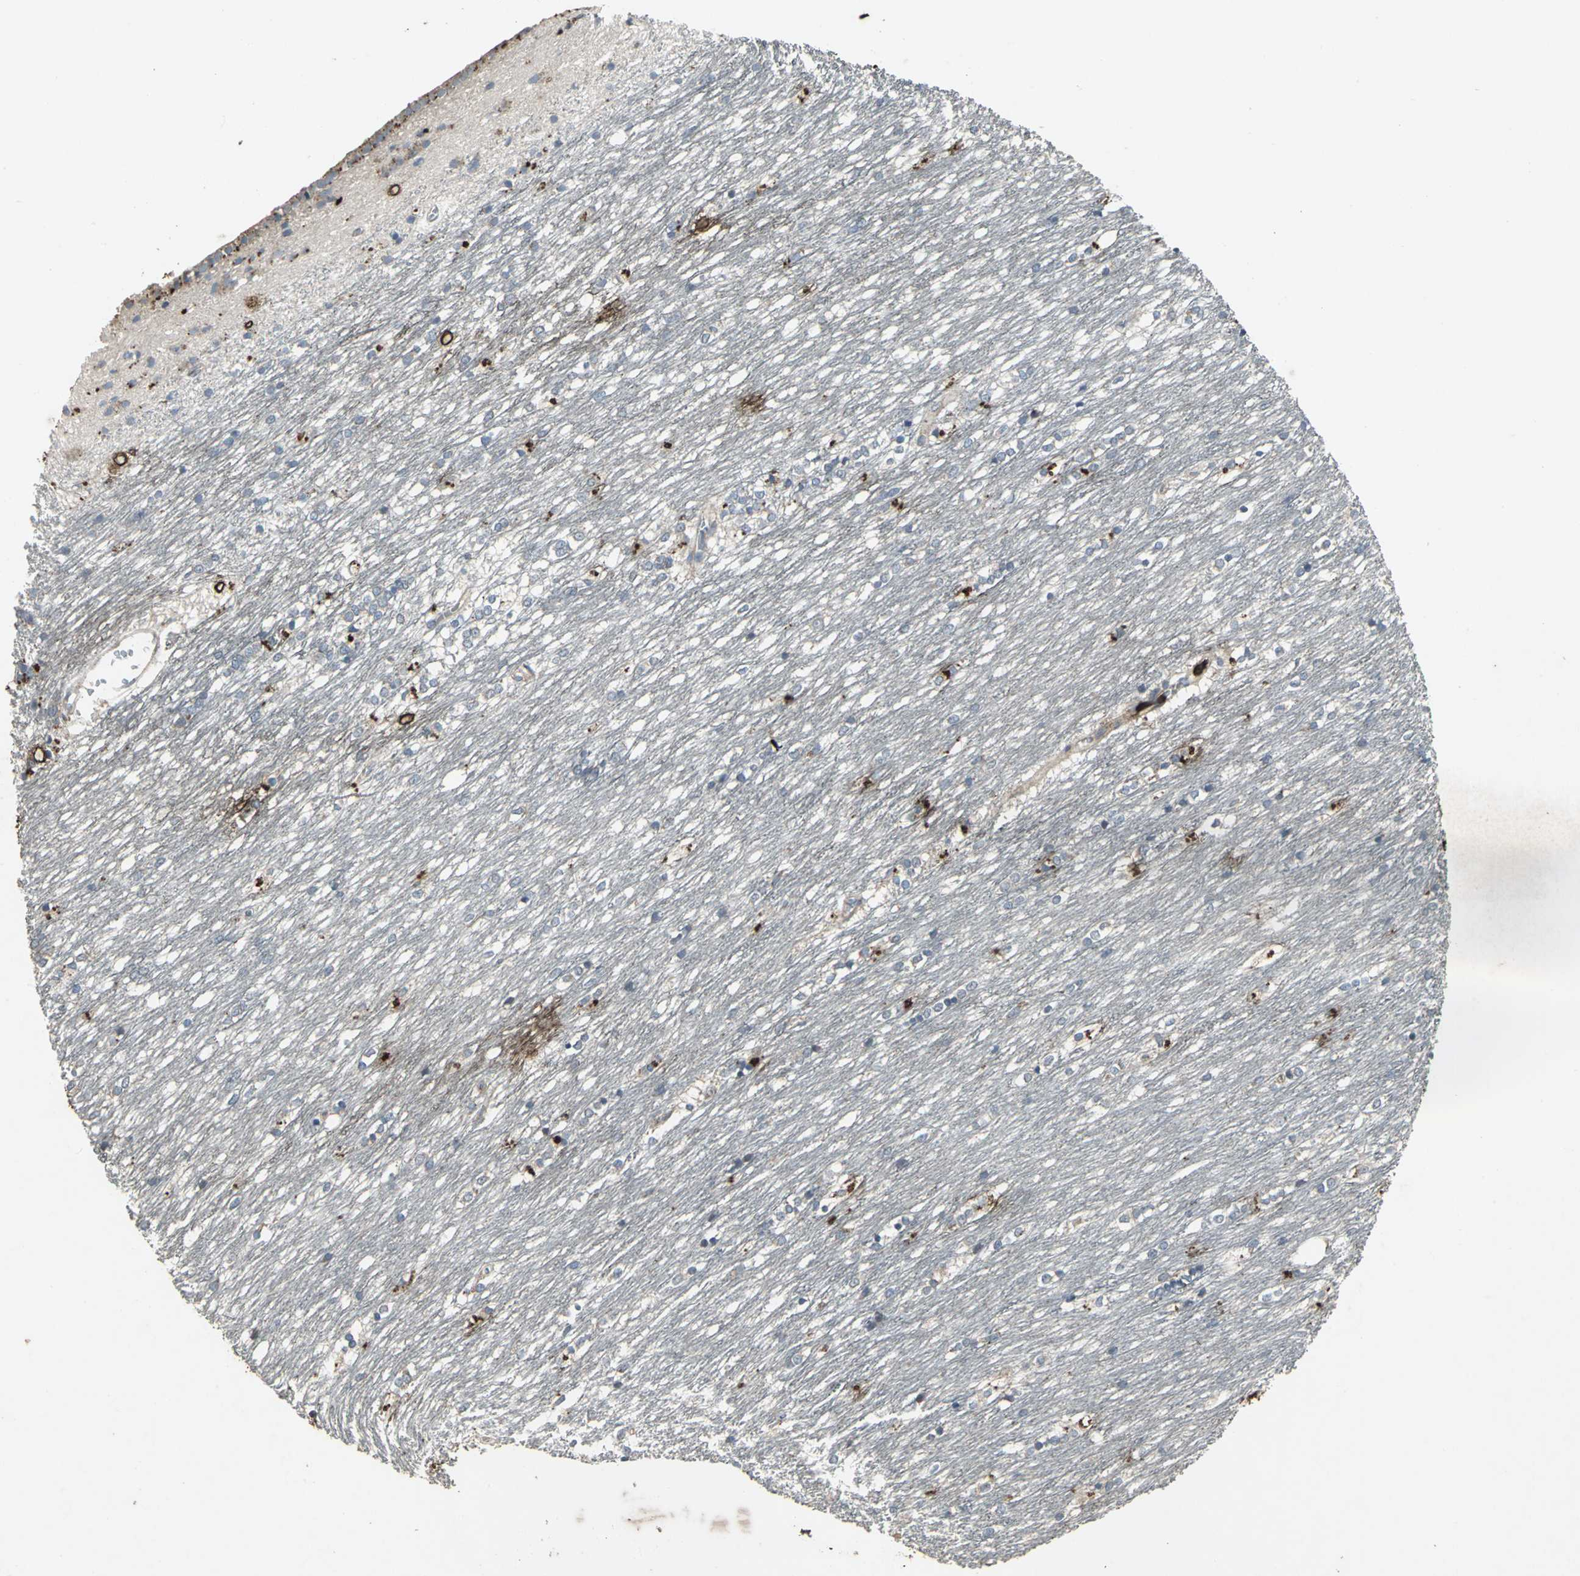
{"staining": {"intensity": "moderate", "quantity": "25%-75%", "location": "cytoplasmic/membranous"}, "tissue": "caudate", "cell_type": "Glial cells", "image_type": "normal", "snomed": [{"axis": "morphology", "description": "Normal tissue, NOS"}, {"axis": "topography", "description": "Lateral ventricle wall"}], "caption": "A medium amount of moderate cytoplasmic/membranous expression is seen in approximately 25%-75% of glial cells in normal caudate. (DAB (3,3'-diaminobenzidine) IHC, brown staining for protein, blue staining for nuclei).", "gene": "CCR9", "patient": {"sex": "female", "age": 19}}